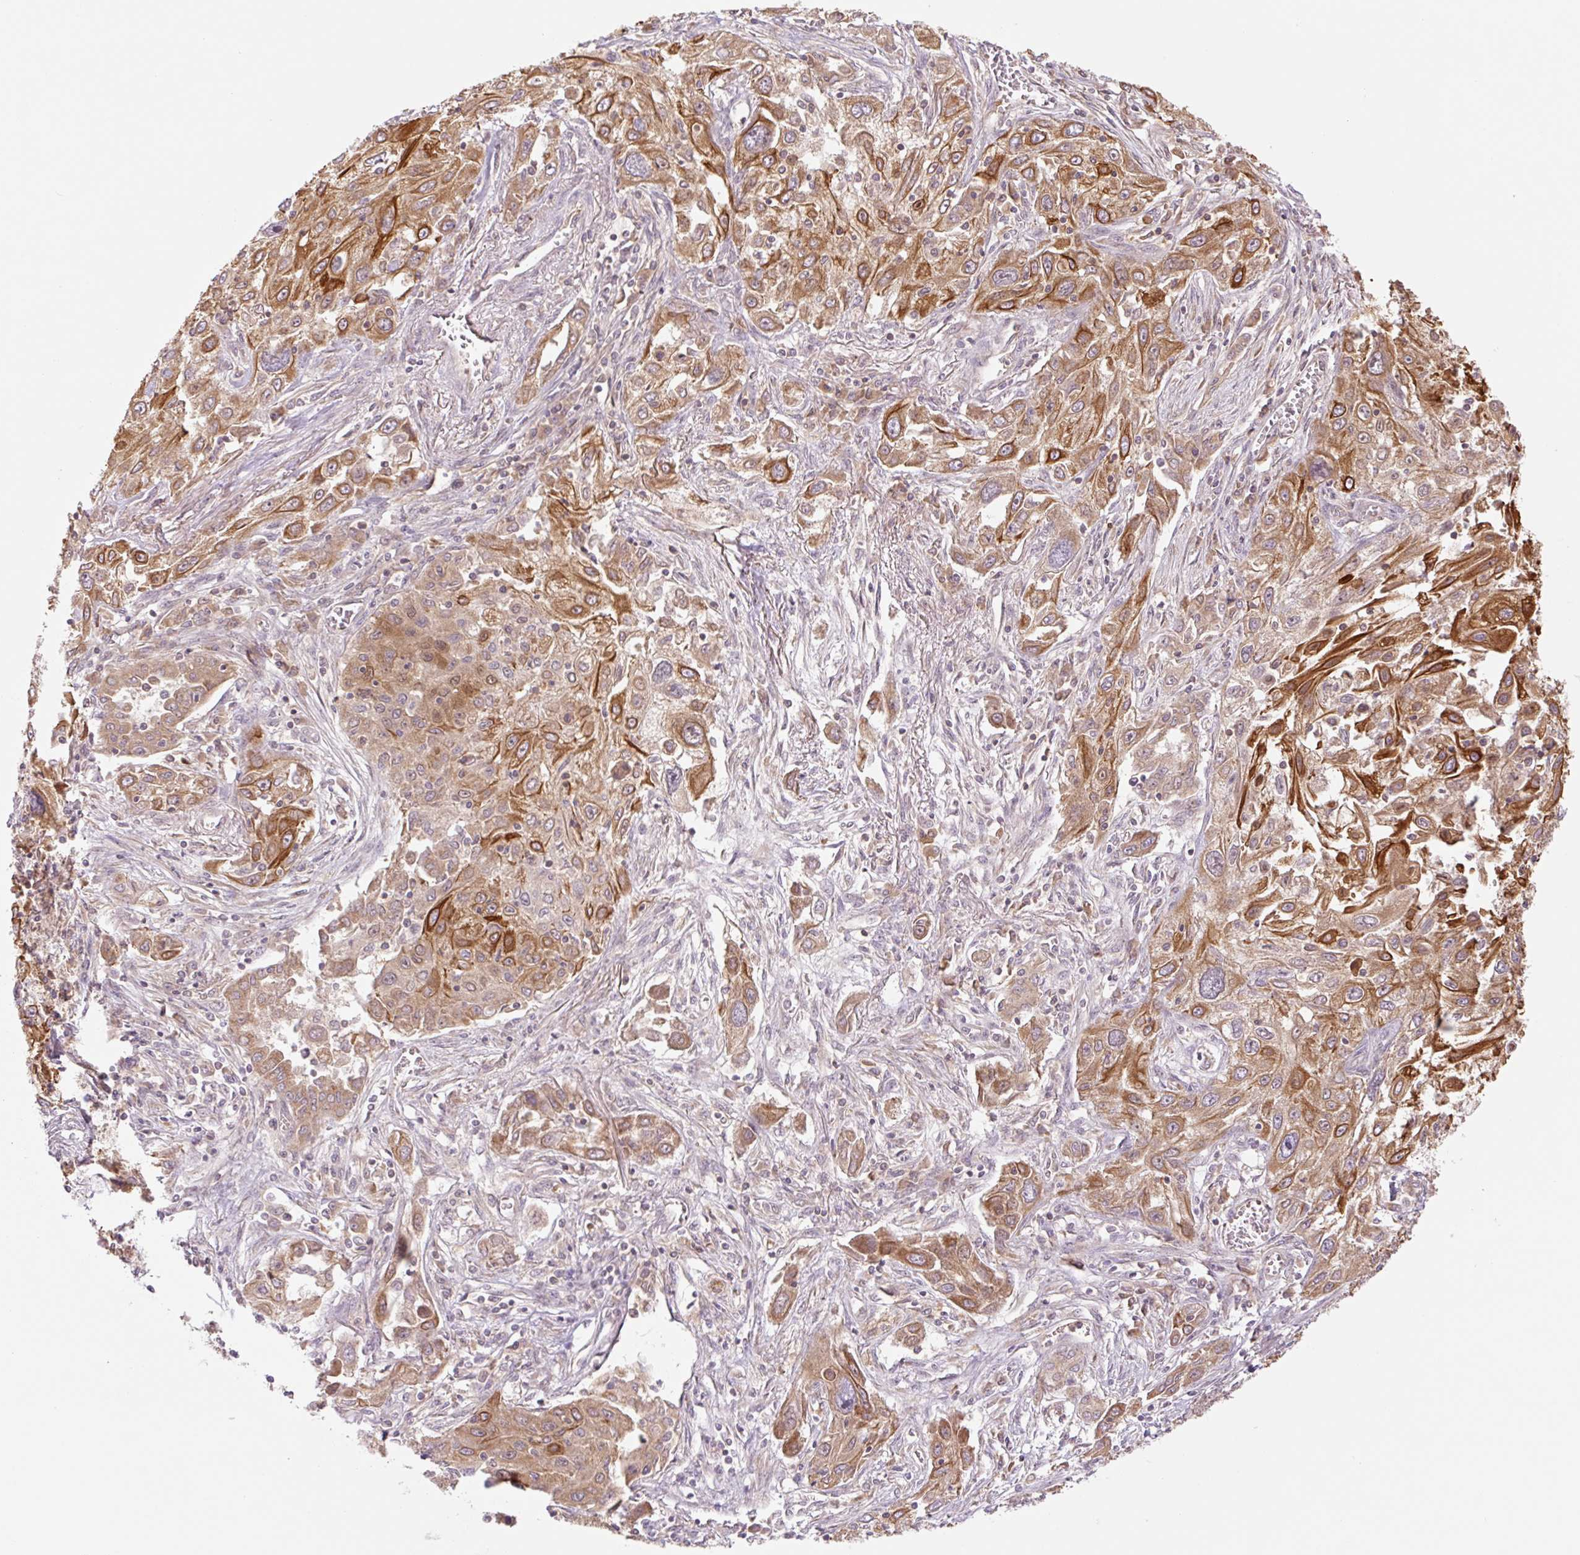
{"staining": {"intensity": "strong", "quantity": ">75%", "location": "cytoplasmic/membranous"}, "tissue": "lung cancer", "cell_type": "Tumor cells", "image_type": "cancer", "snomed": [{"axis": "morphology", "description": "Squamous cell carcinoma, NOS"}, {"axis": "topography", "description": "Lung"}], "caption": "Protein expression analysis of lung squamous cell carcinoma demonstrates strong cytoplasmic/membranous staining in about >75% of tumor cells. (Brightfield microscopy of DAB IHC at high magnification).", "gene": "YJU2B", "patient": {"sex": "female", "age": 69}}